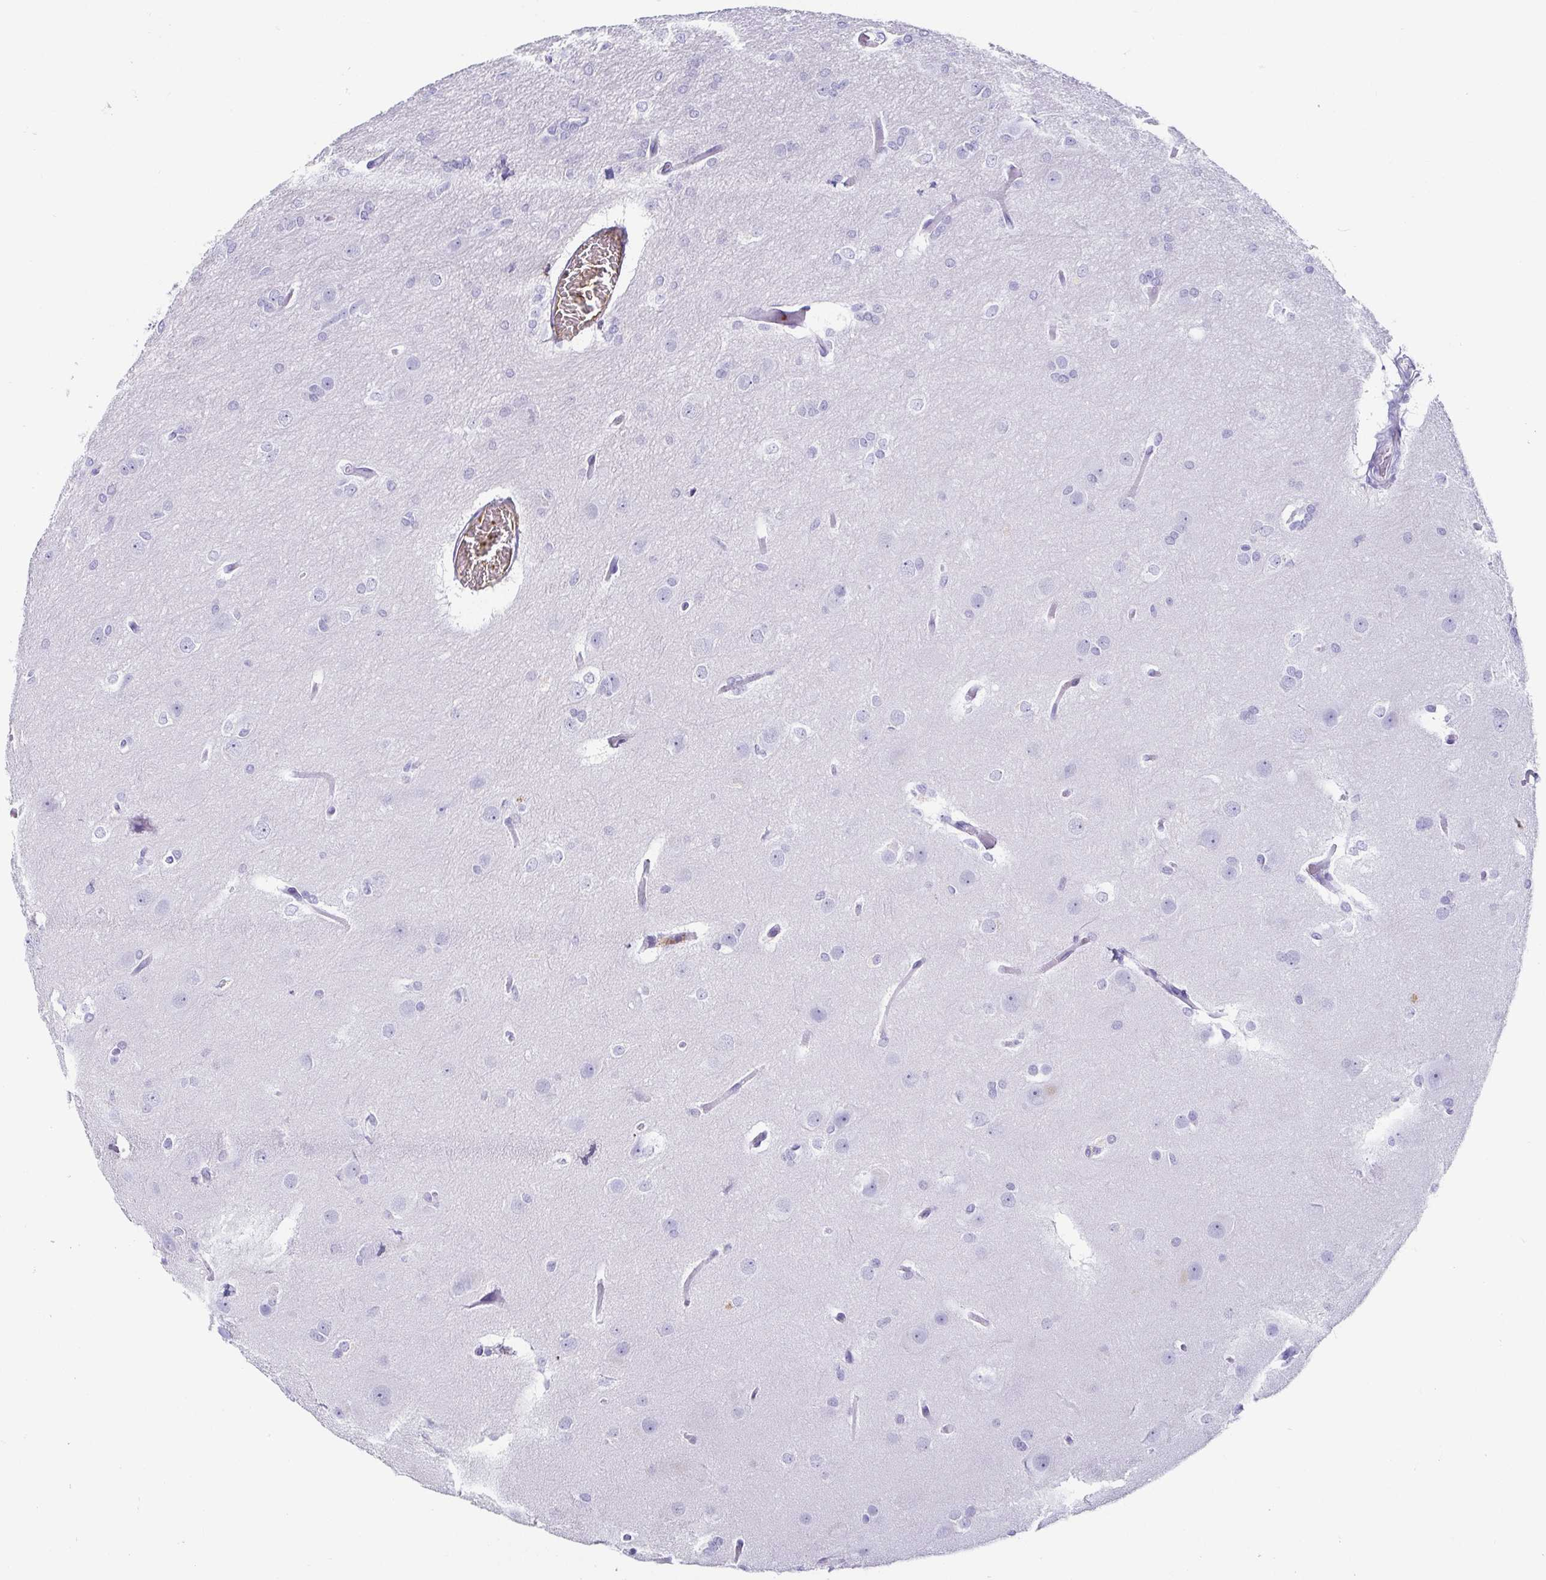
{"staining": {"intensity": "negative", "quantity": "none", "location": "none"}, "tissue": "glioma", "cell_type": "Tumor cells", "image_type": "cancer", "snomed": [{"axis": "morphology", "description": "Glioma, malignant, Low grade"}, {"axis": "topography", "description": "Brain"}], "caption": "Tumor cells are negative for protein expression in human malignant glioma (low-grade).", "gene": "CD164L2", "patient": {"sex": "male", "age": 26}}